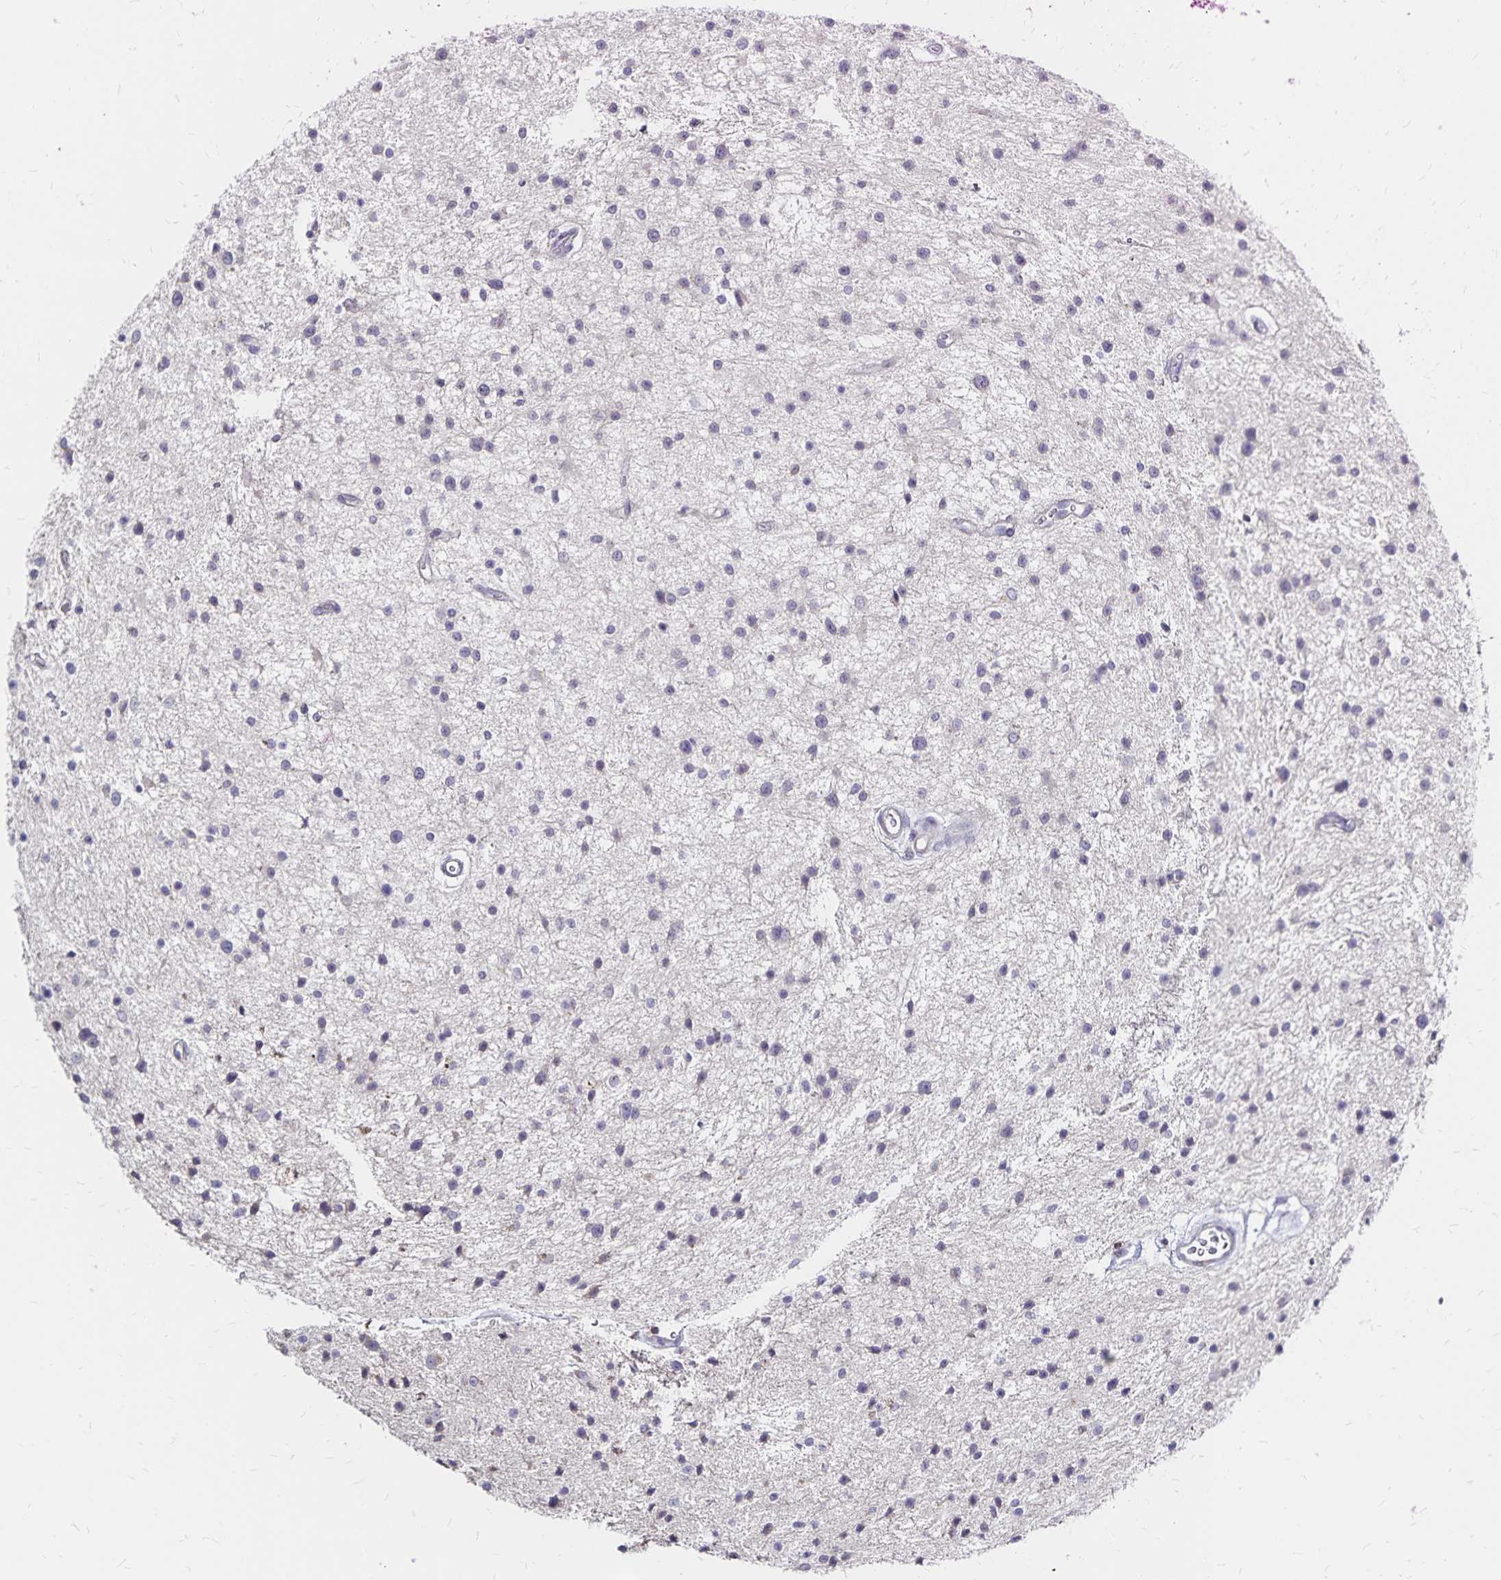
{"staining": {"intensity": "negative", "quantity": "none", "location": "none"}, "tissue": "glioma", "cell_type": "Tumor cells", "image_type": "cancer", "snomed": [{"axis": "morphology", "description": "Glioma, malignant, Low grade"}, {"axis": "topography", "description": "Brain"}], "caption": "DAB (3,3'-diaminobenzidine) immunohistochemical staining of glioma displays no significant positivity in tumor cells. (DAB (3,3'-diaminobenzidine) IHC visualized using brightfield microscopy, high magnification).", "gene": "NAGPA", "patient": {"sex": "male", "age": 43}}